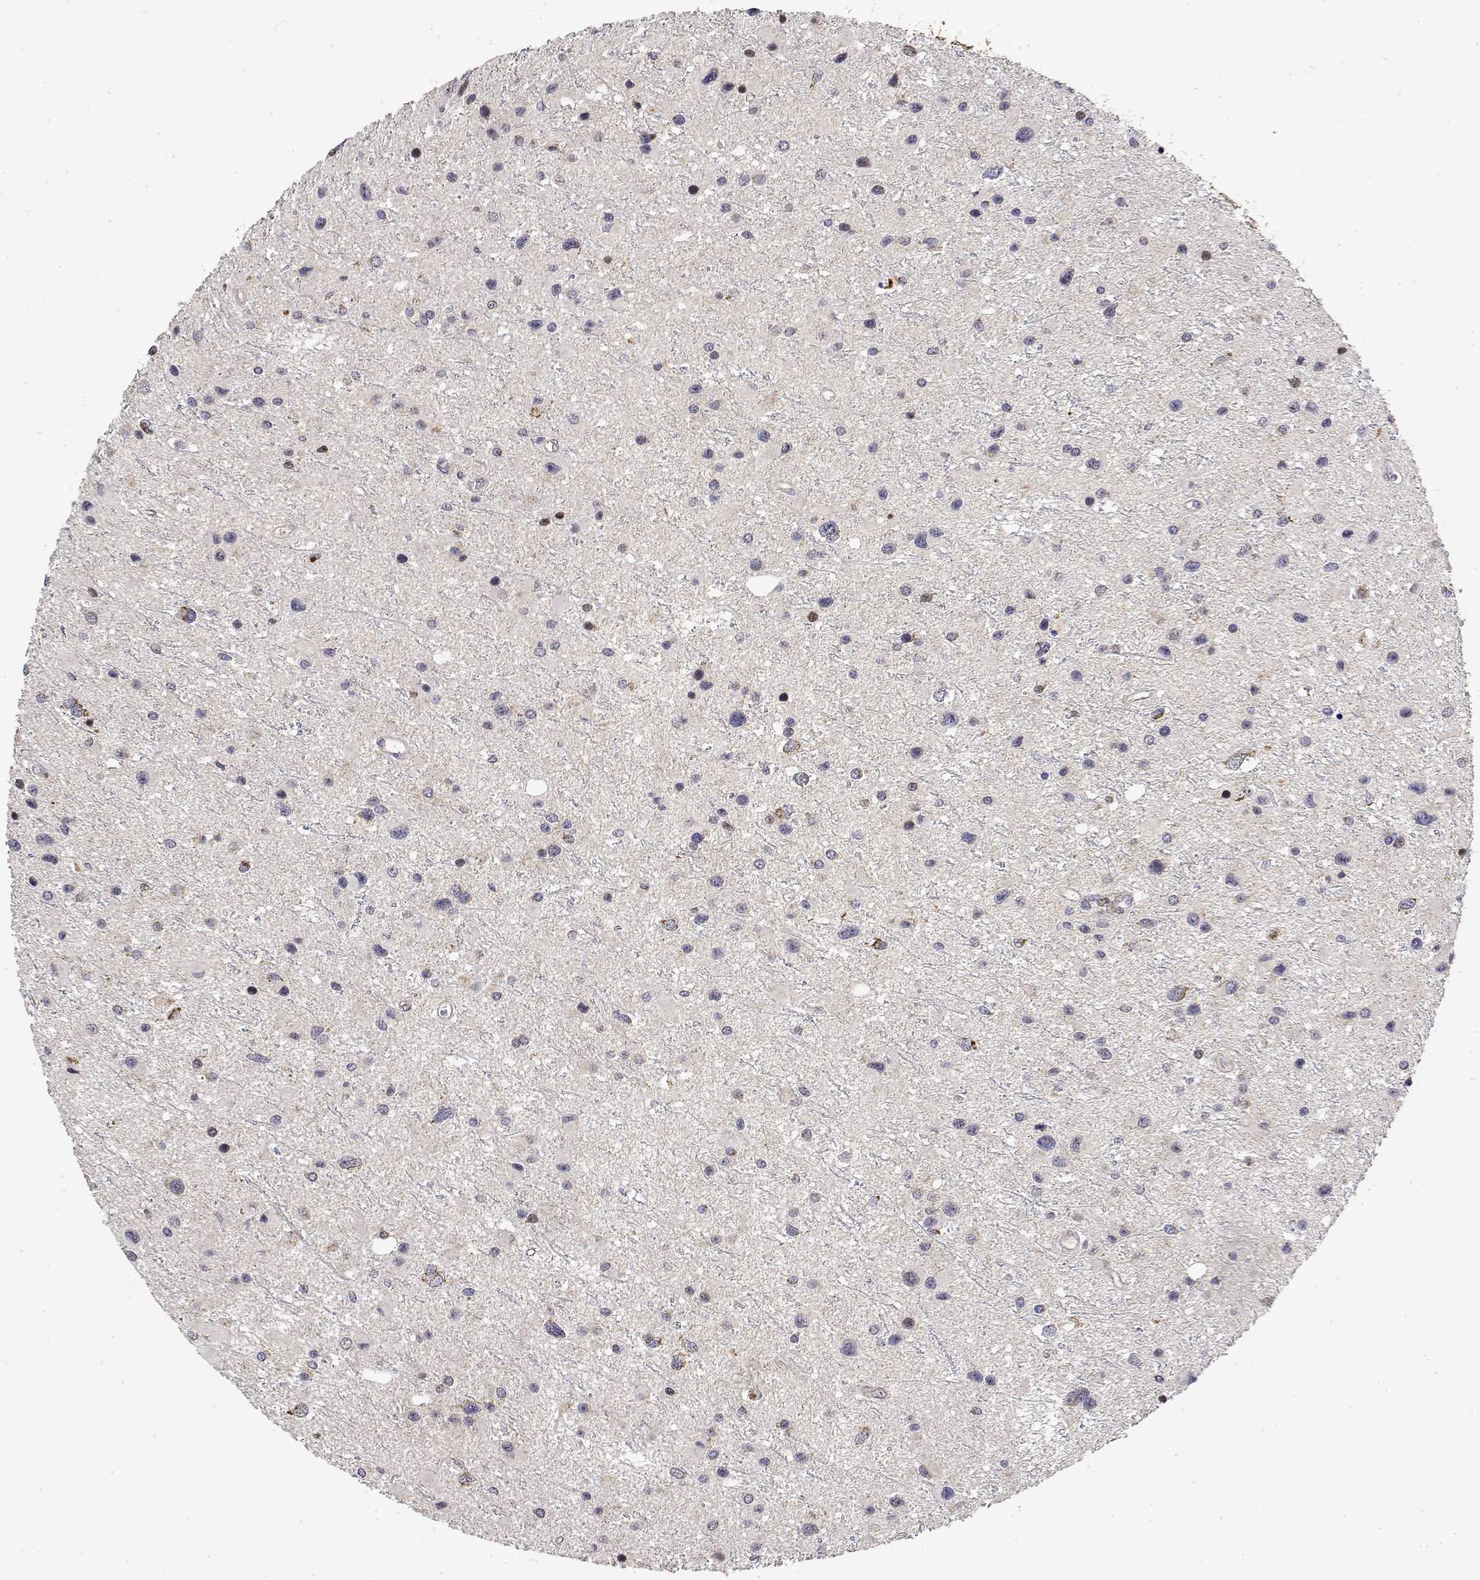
{"staining": {"intensity": "negative", "quantity": "none", "location": "none"}, "tissue": "glioma", "cell_type": "Tumor cells", "image_type": "cancer", "snomed": [{"axis": "morphology", "description": "Glioma, malignant, Low grade"}, {"axis": "topography", "description": "Brain"}], "caption": "Human glioma stained for a protein using immunohistochemistry (IHC) reveals no expression in tumor cells.", "gene": "GADD45GIP1", "patient": {"sex": "female", "age": 32}}